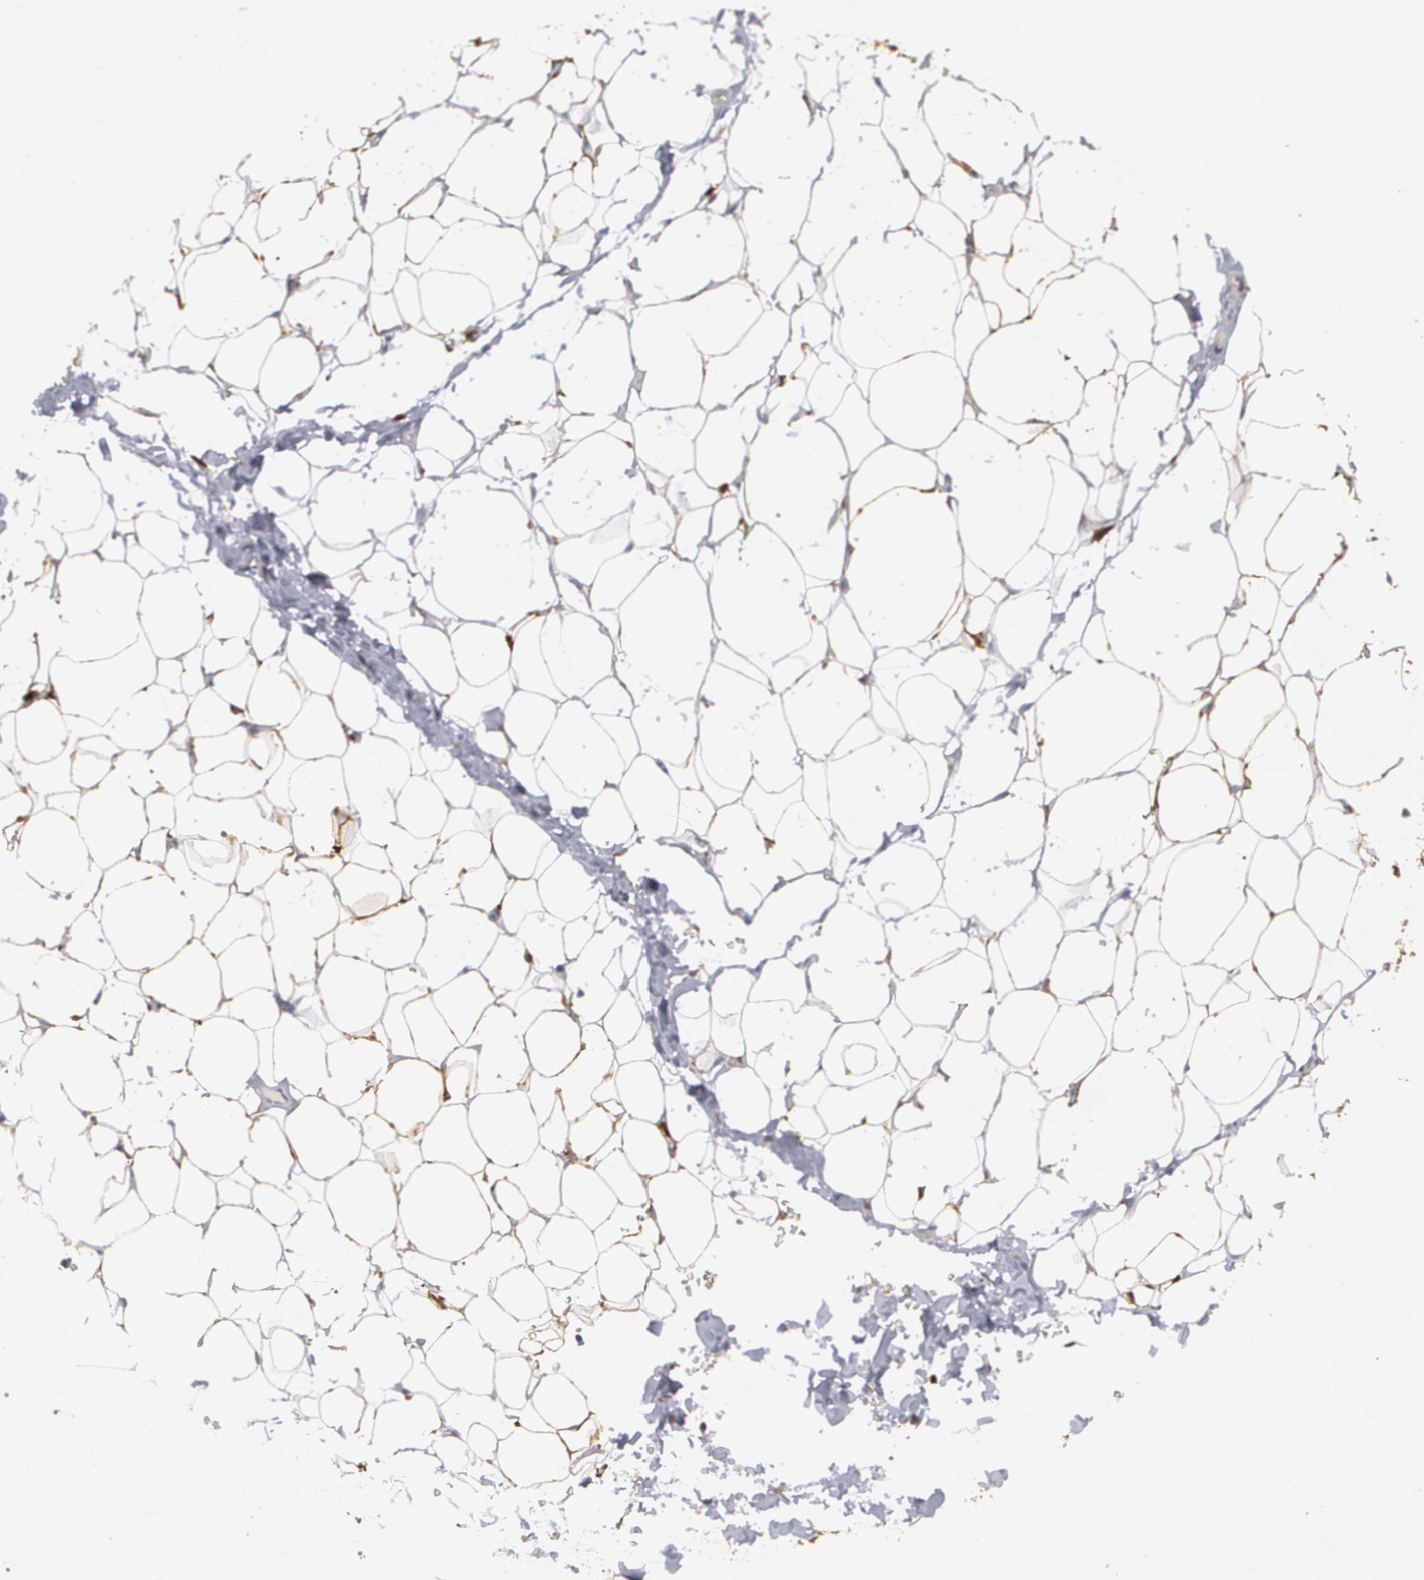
{"staining": {"intensity": "strong", "quantity": "25%-75%", "location": "cytoplasmic/membranous"}, "tissue": "adipose tissue", "cell_type": "Adipocytes", "image_type": "normal", "snomed": [{"axis": "morphology", "description": "Normal tissue, NOS"}, {"axis": "topography", "description": "Soft tissue"}], "caption": "IHC histopathology image of benign human adipose tissue stained for a protein (brown), which shows high levels of strong cytoplasmic/membranous staining in about 25%-75% of adipocytes.", "gene": "ODC1", "patient": {"sex": "male", "age": 26}}